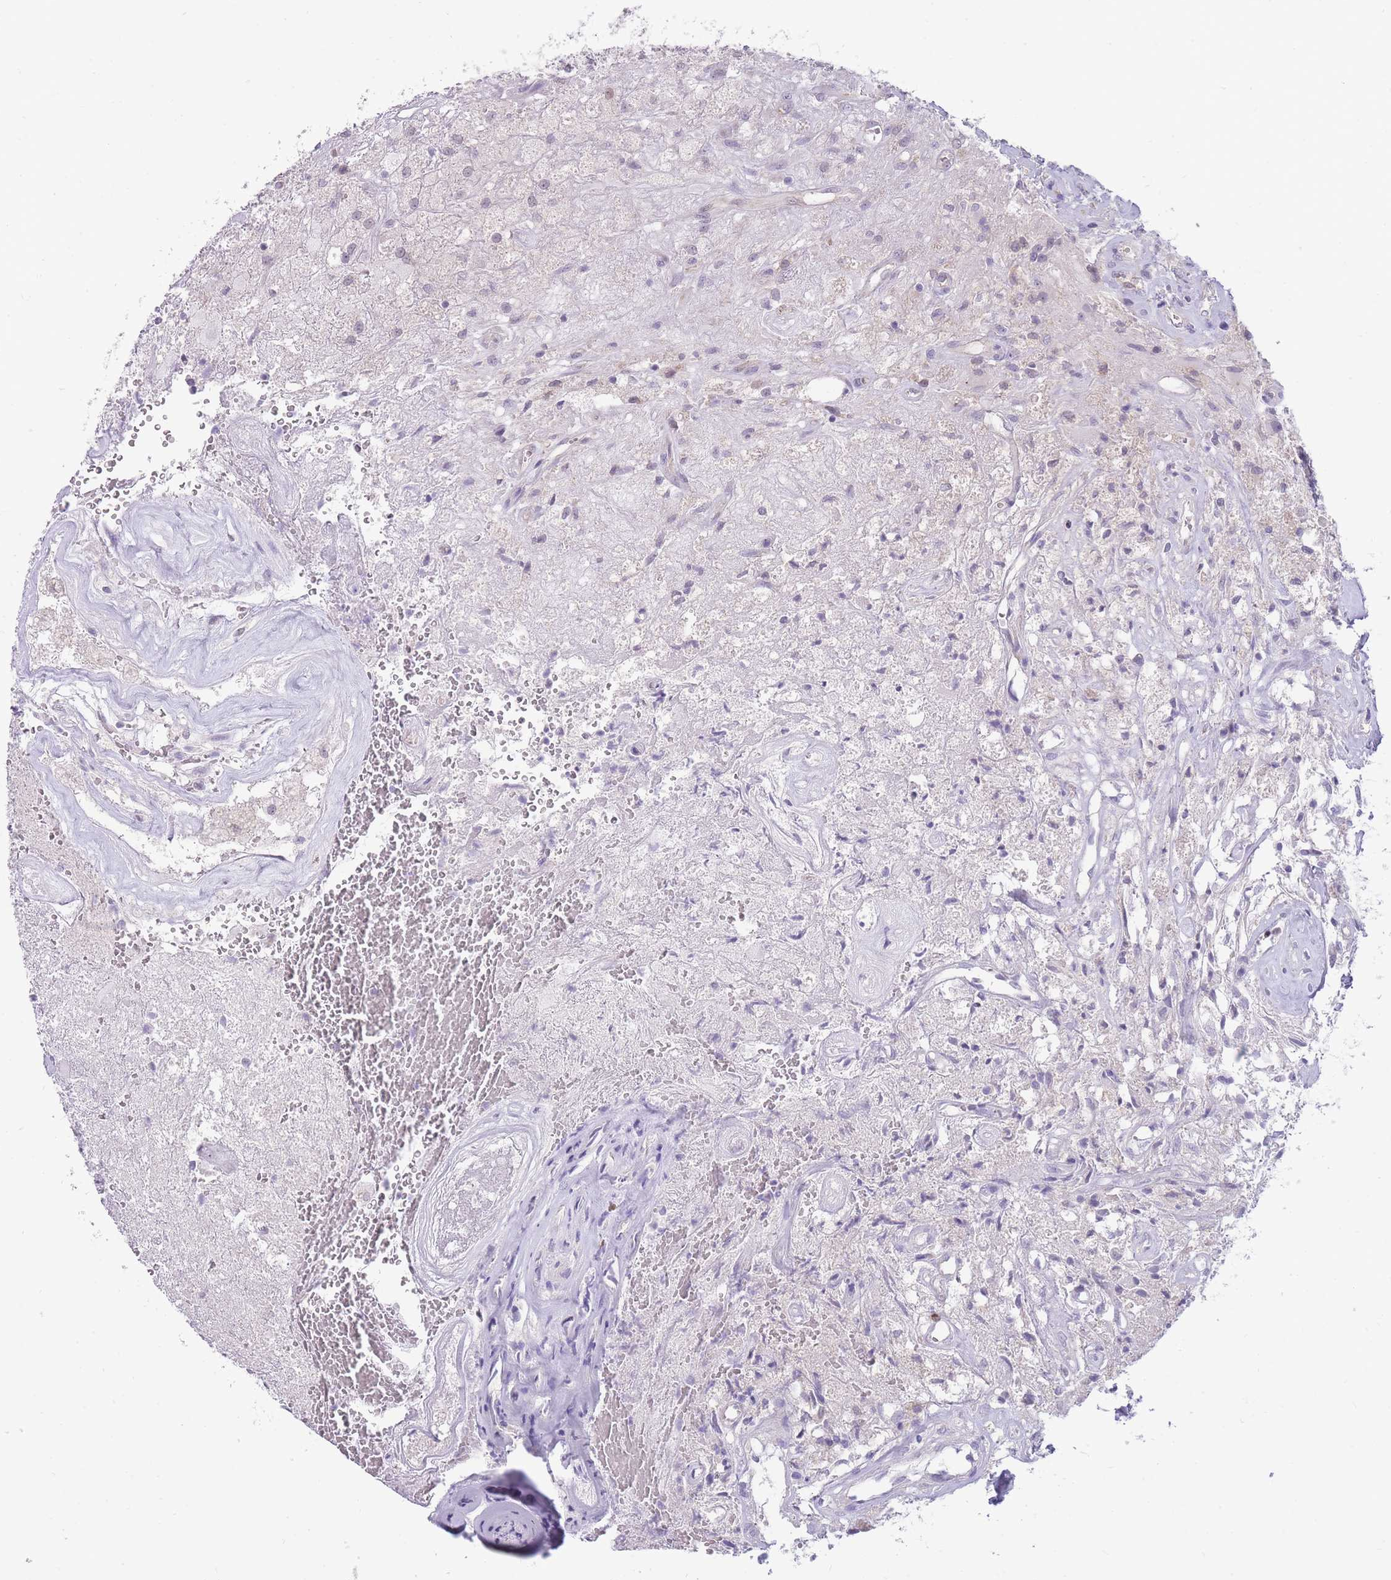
{"staining": {"intensity": "negative", "quantity": "none", "location": "none"}, "tissue": "glioma", "cell_type": "Tumor cells", "image_type": "cancer", "snomed": [{"axis": "morphology", "description": "Glioma, malignant, High grade"}, {"axis": "topography", "description": "Brain"}], "caption": "A histopathology image of human glioma is negative for staining in tumor cells.", "gene": "ERICH4", "patient": {"sex": "male", "age": 56}}